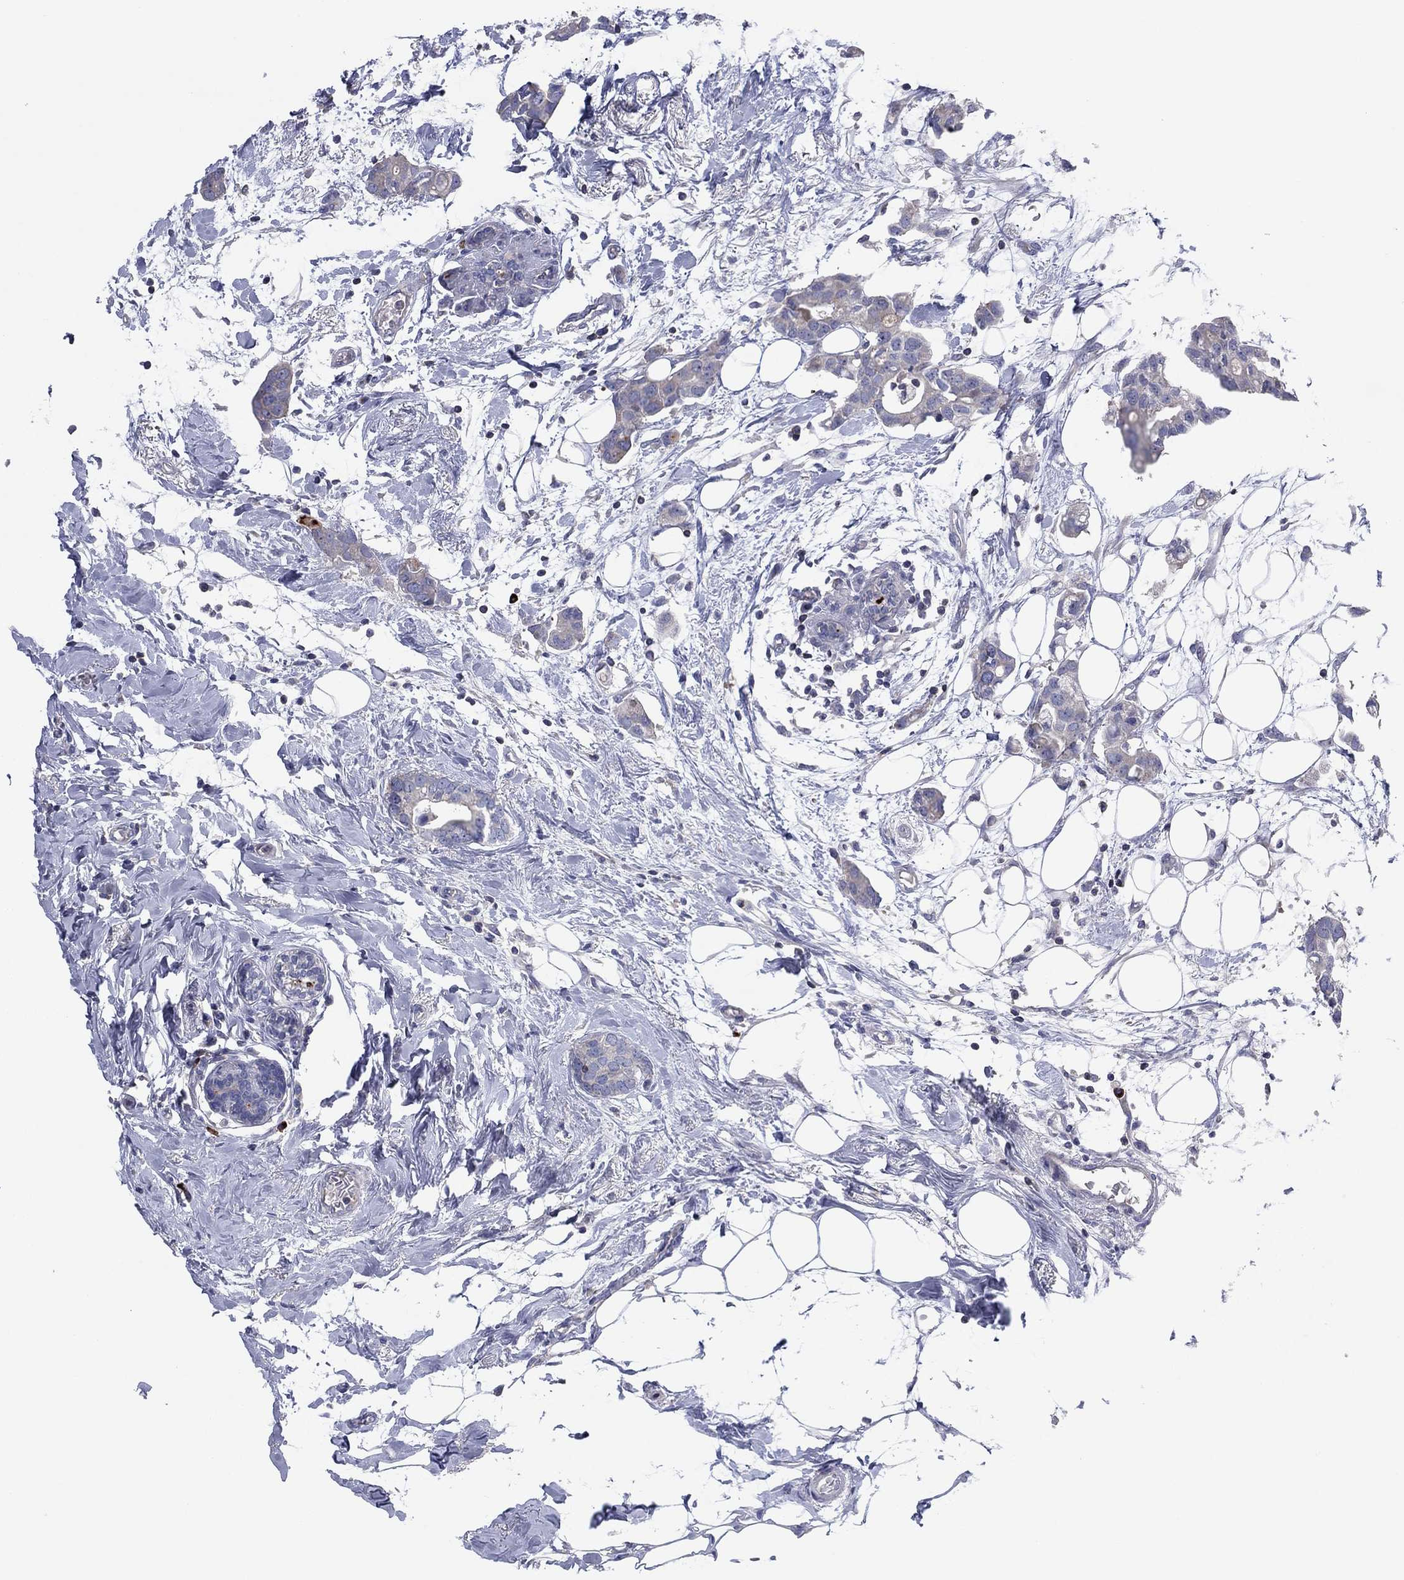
{"staining": {"intensity": "negative", "quantity": "none", "location": "none"}, "tissue": "breast cancer", "cell_type": "Tumor cells", "image_type": "cancer", "snomed": [{"axis": "morphology", "description": "Duct carcinoma"}, {"axis": "topography", "description": "Breast"}], "caption": "This histopathology image is of breast cancer (infiltrating ductal carcinoma) stained with immunohistochemistry (IHC) to label a protein in brown with the nuclei are counter-stained blue. There is no staining in tumor cells.", "gene": "PVR", "patient": {"sex": "female", "age": 83}}